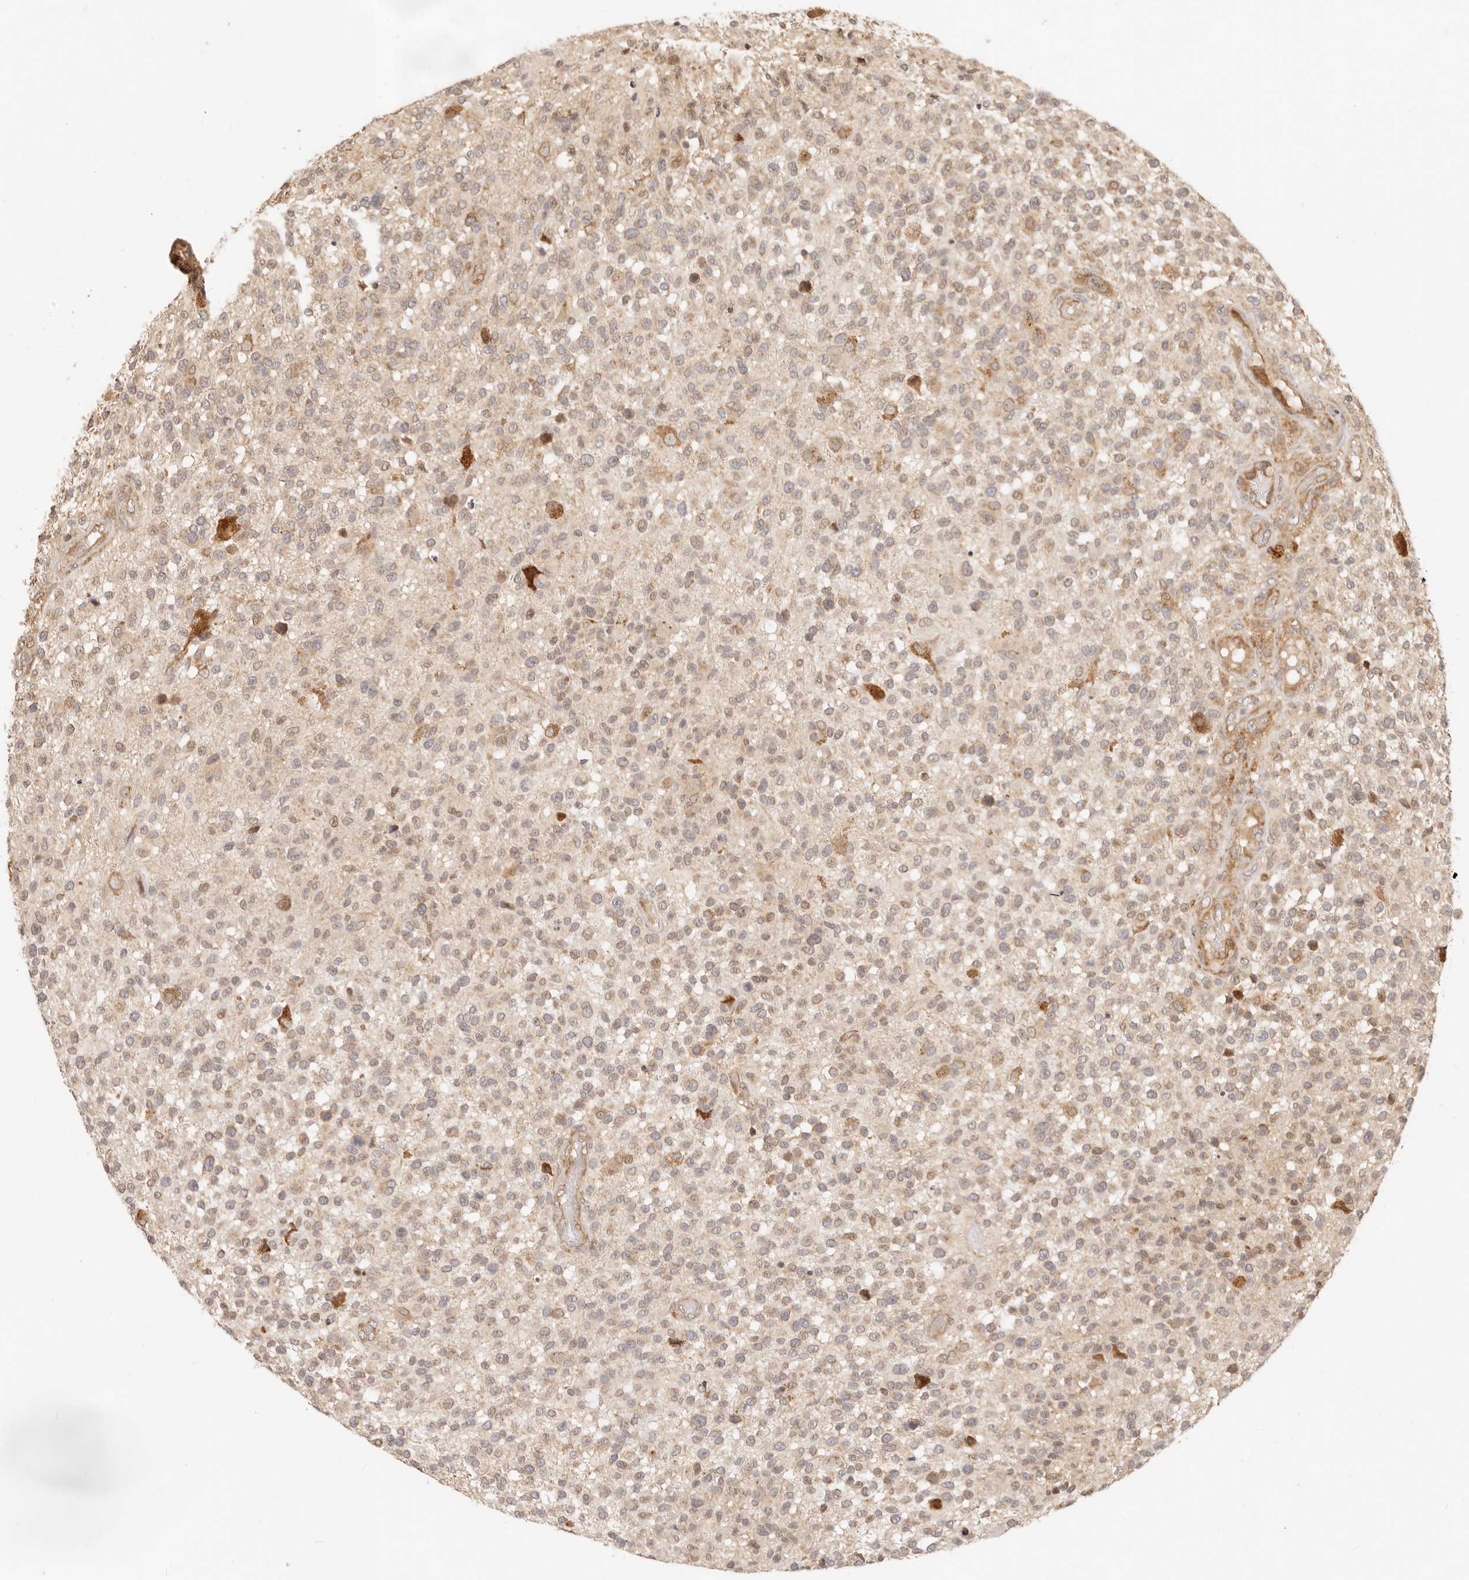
{"staining": {"intensity": "weak", "quantity": ">75%", "location": "cytoplasmic/membranous"}, "tissue": "glioma", "cell_type": "Tumor cells", "image_type": "cancer", "snomed": [{"axis": "morphology", "description": "Glioma, malignant, High grade"}, {"axis": "morphology", "description": "Glioblastoma, NOS"}, {"axis": "topography", "description": "Brain"}], "caption": "Immunohistochemical staining of glioma demonstrates low levels of weak cytoplasmic/membranous expression in about >75% of tumor cells. The staining was performed using DAB to visualize the protein expression in brown, while the nuclei were stained in blue with hematoxylin (Magnification: 20x).", "gene": "TIMM17A", "patient": {"sex": "male", "age": 60}}